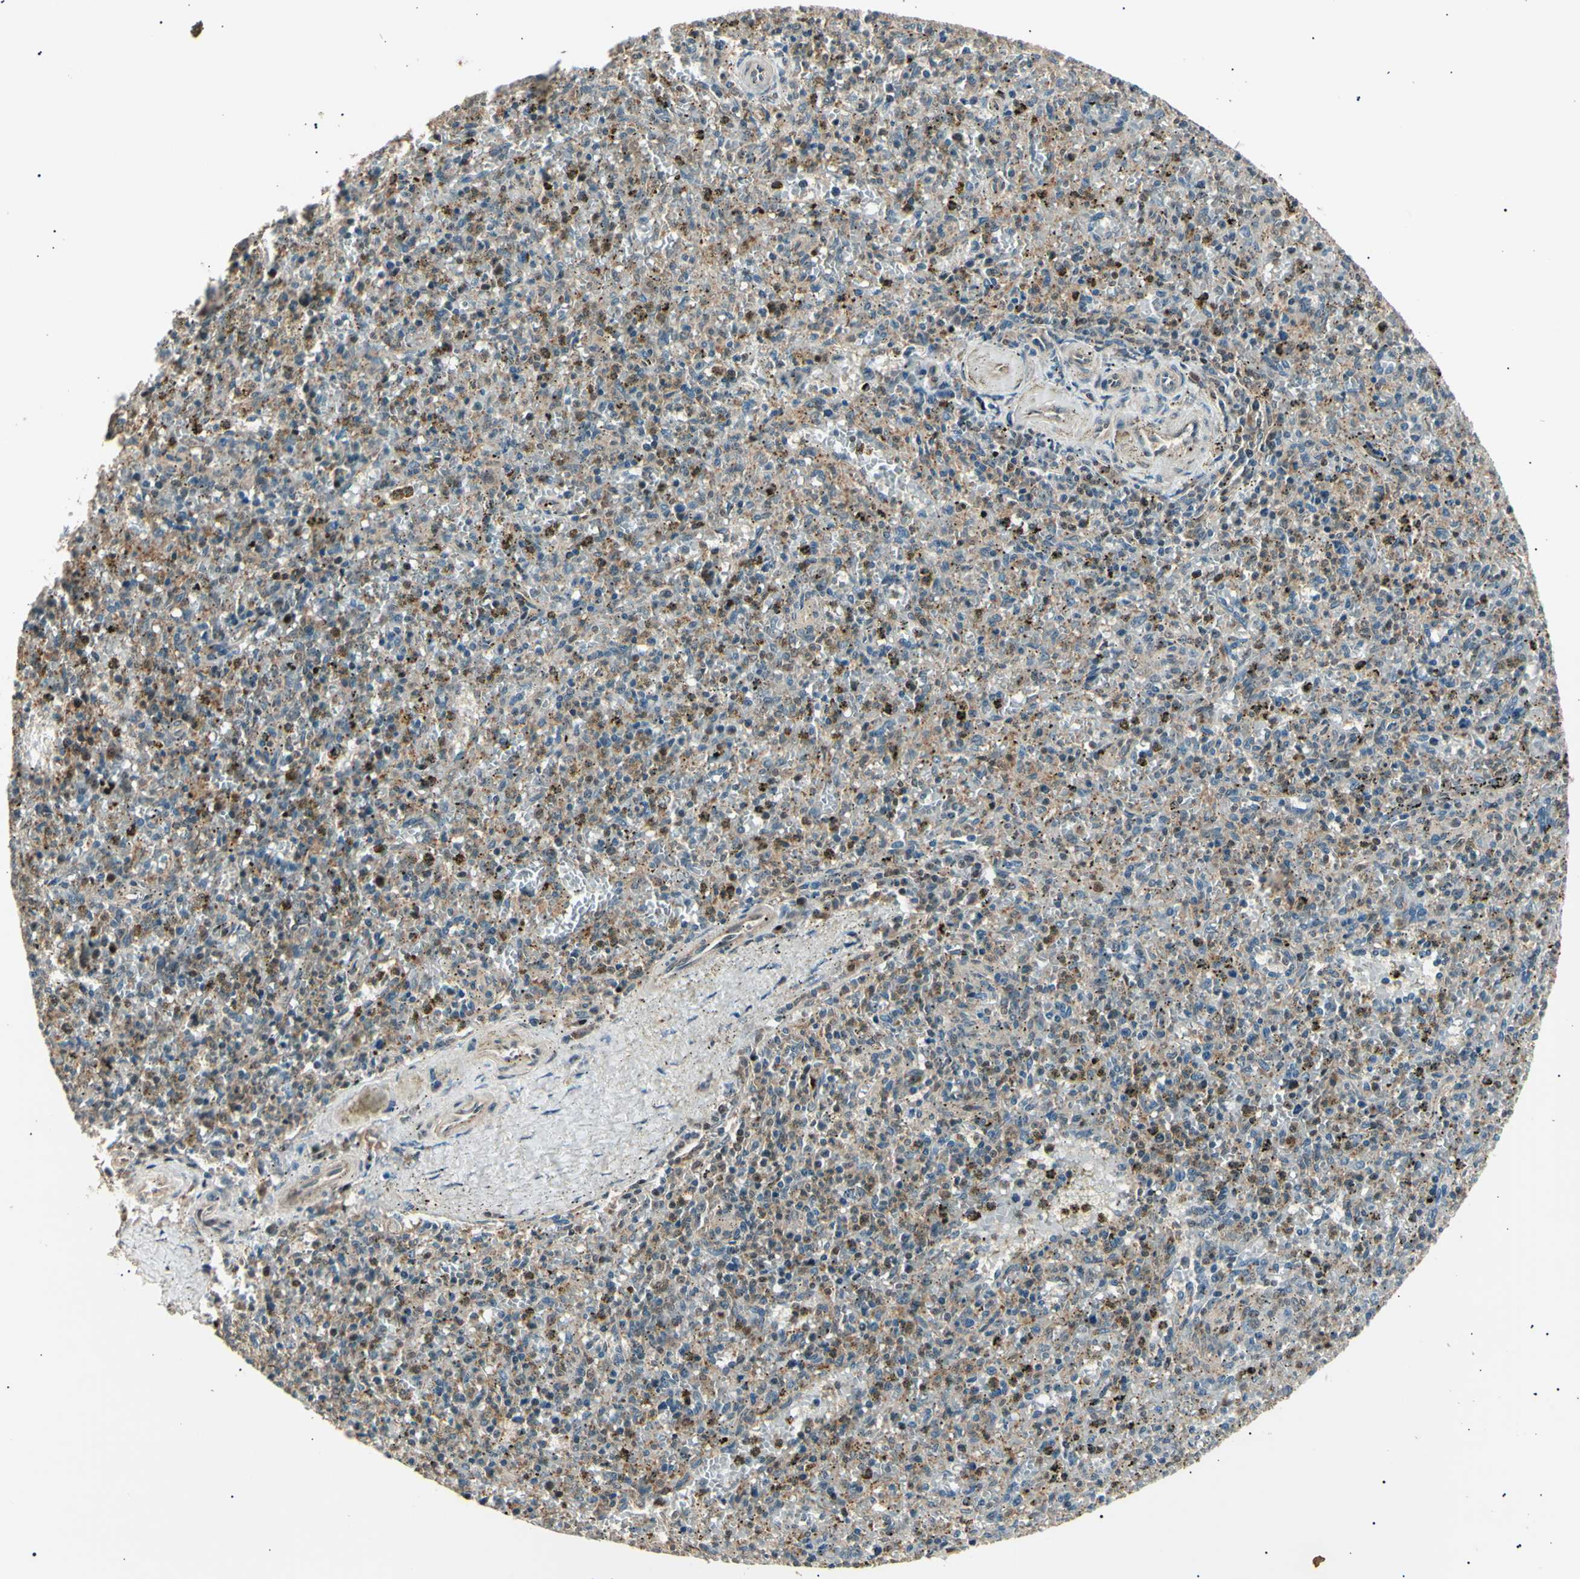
{"staining": {"intensity": "weak", "quantity": ">75%", "location": "cytoplasmic/membranous"}, "tissue": "spleen", "cell_type": "Cells in red pulp", "image_type": "normal", "snomed": [{"axis": "morphology", "description": "Normal tissue, NOS"}, {"axis": "topography", "description": "Spleen"}], "caption": "This histopathology image shows immunohistochemistry (IHC) staining of benign spleen, with low weak cytoplasmic/membranous positivity in approximately >75% of cells in red pulp.", "gene": "NUAK2", "patient": {"sex": "male", "age": 72}}